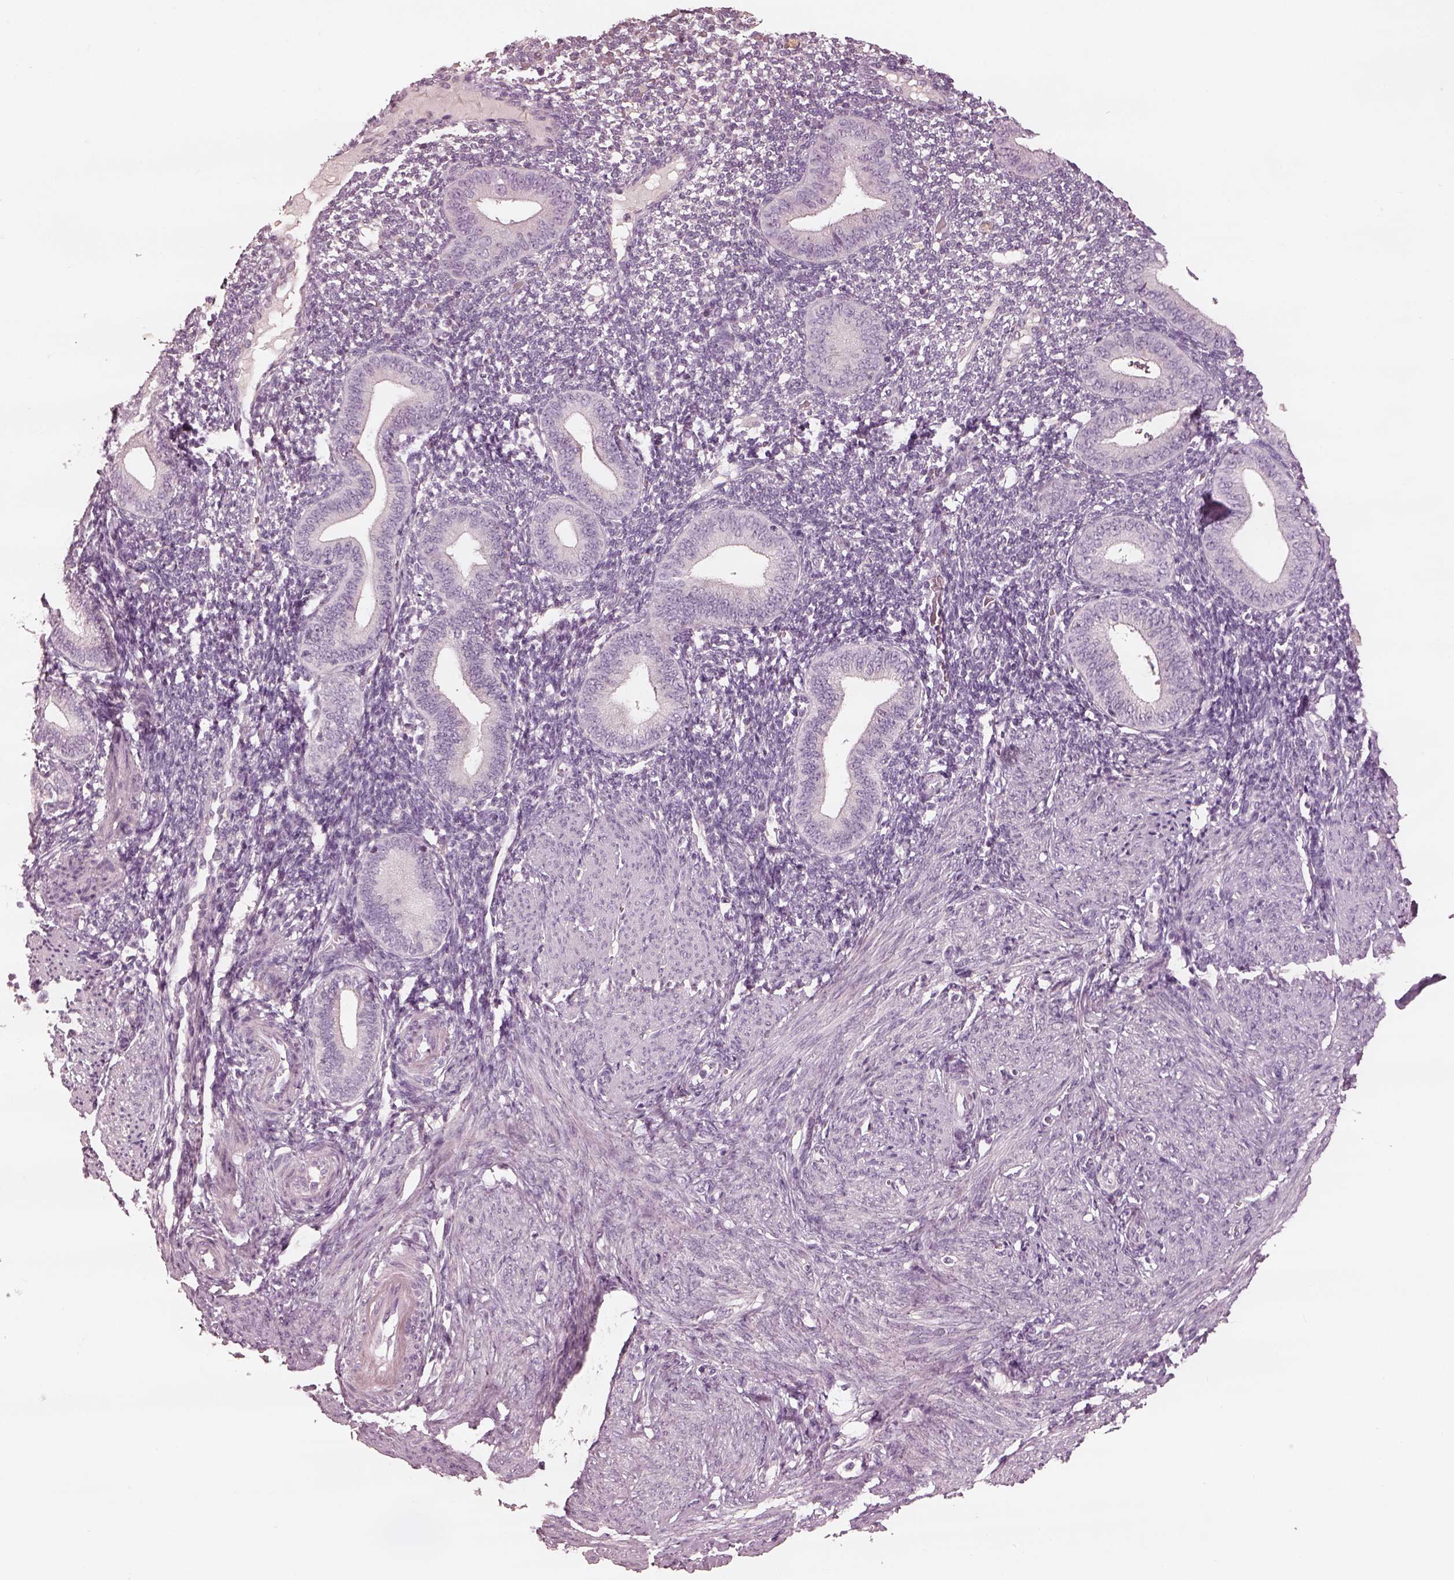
{"staining": {"intensity": "negative", "quantity": "none", "location": "none"}, "tissue": "endometrium", "cell_type": "Cells in endometrial stroma", "image_type": "normal", "snomed": [{"axis": "morphology", "description": "Normal tissue, NOS"}, {"axis": "topography", "description": "Endometrium"}], "caption": "DAB (3,3'-diaminobenzidine) immunohistochemical staining of unremarkable endometrium demonstrates no significant expression in cells in endometrial stroma.", "gene": "MIA", "patient": {"sex": "female", "age": 40}}